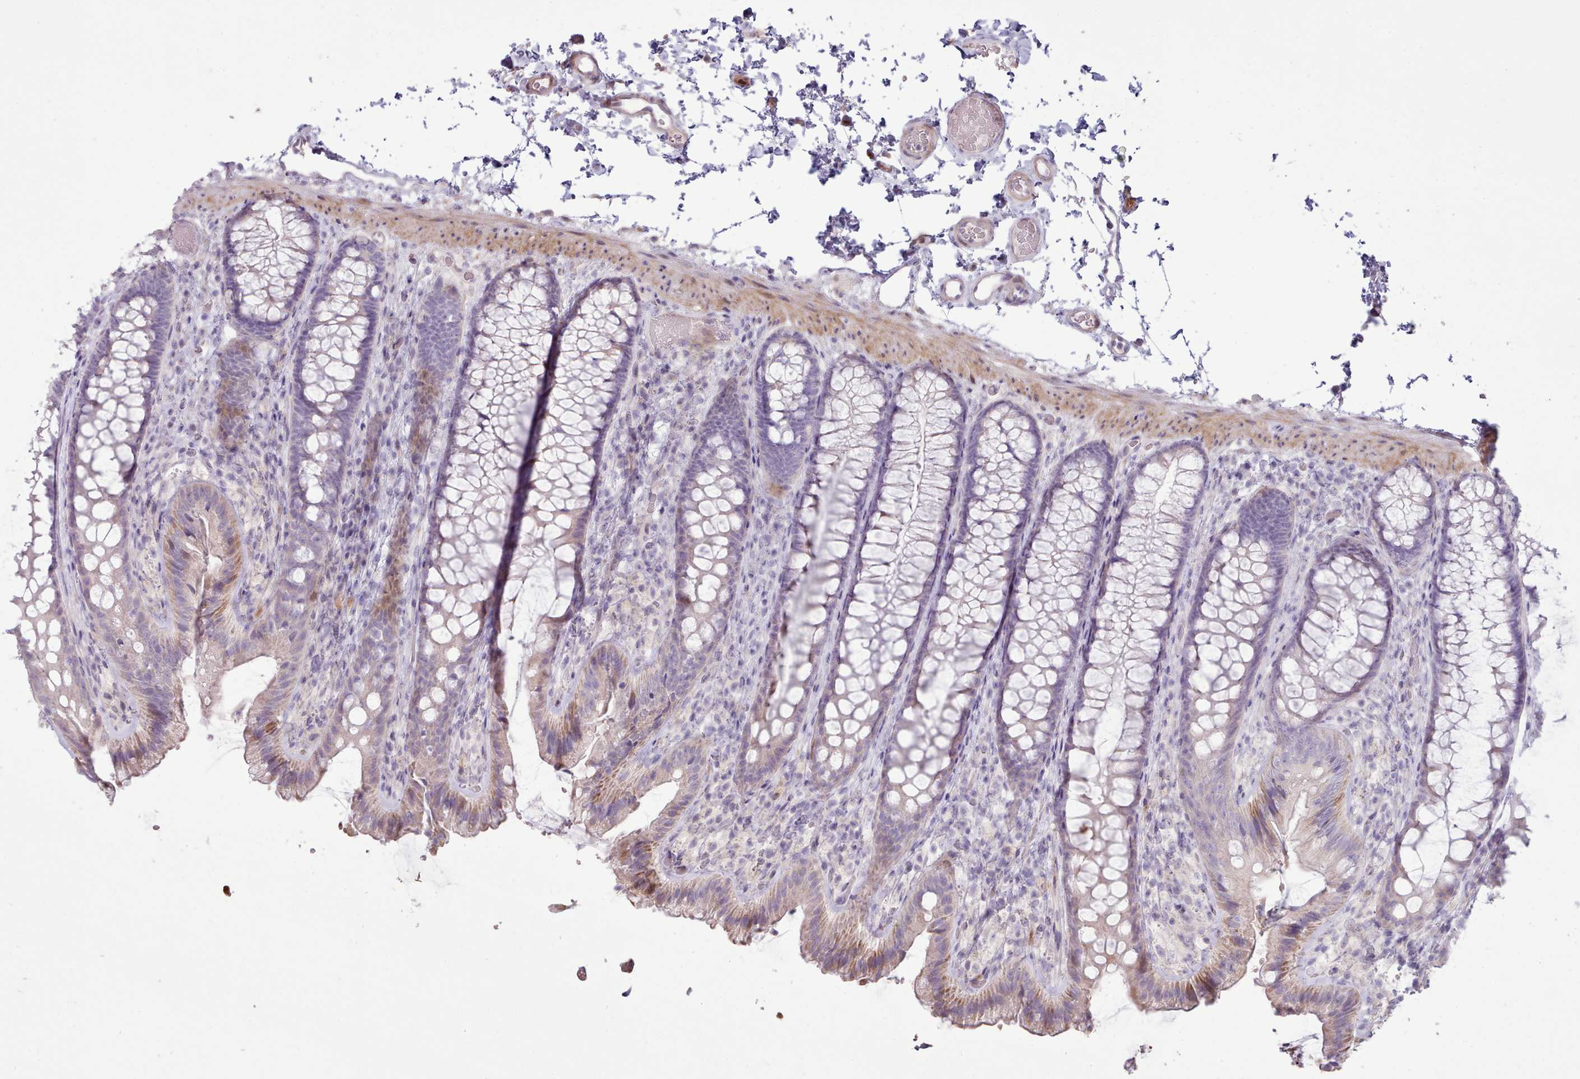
{"staining": {"intensity": "weak", "quantity": "25%-75%", "location": "cytoplasmic/membranous"}, "tissue": "colon", "cell_type": "Endothelial cells", "image_type": "normal", "snomed": [{"axis": "morphology", "description": "Normal tissue, NOS"}, {"axis": "topography", "description": "Colon"}], "caption": "The micrograph displays immunohistochemical staining of normal colon. There is weak cytoplasmic/membranous expression is identified in approximately 25%-75% of endothelial cells.", "gene": "PPP3R1", "patient": {"sex": "male", "age": 46}}